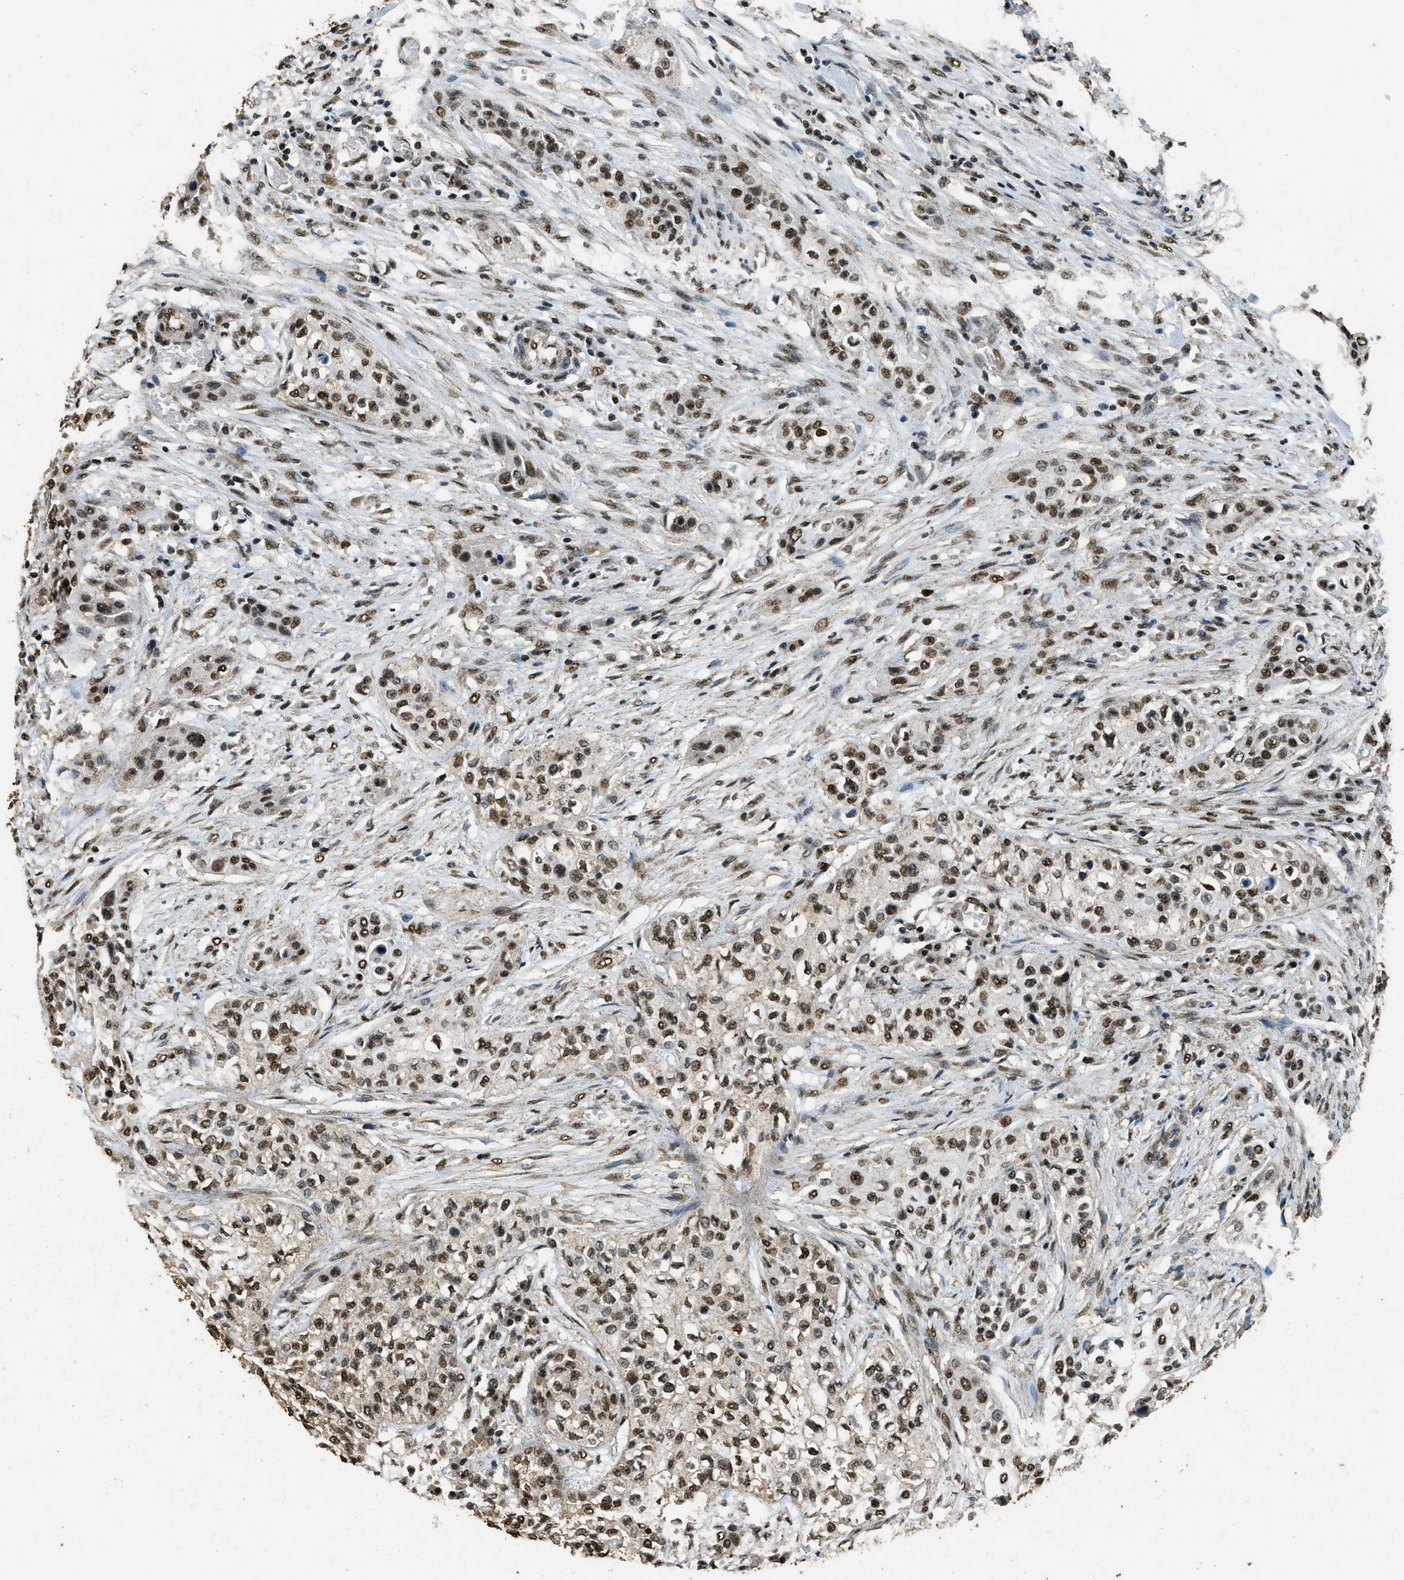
{"staining": {"intensity": "strong", "quantity": ">75%", "location": "nuclear"}, "tissue": "urothelial cancer", "cell_type": "Tumor cells", "image_type": "cancer", "snomed": [{"axis": "morphology", "description": "Urothelial carcinoma, High grade"}, {"axis": "topography", "description": "Urinary bladder"}], "caption": "Urothelial cancer stained for a protein reveals strong nuclear positivity in tumor cells.", "gene": "MYB", "patient": {"sex": "male", "age": 74}}